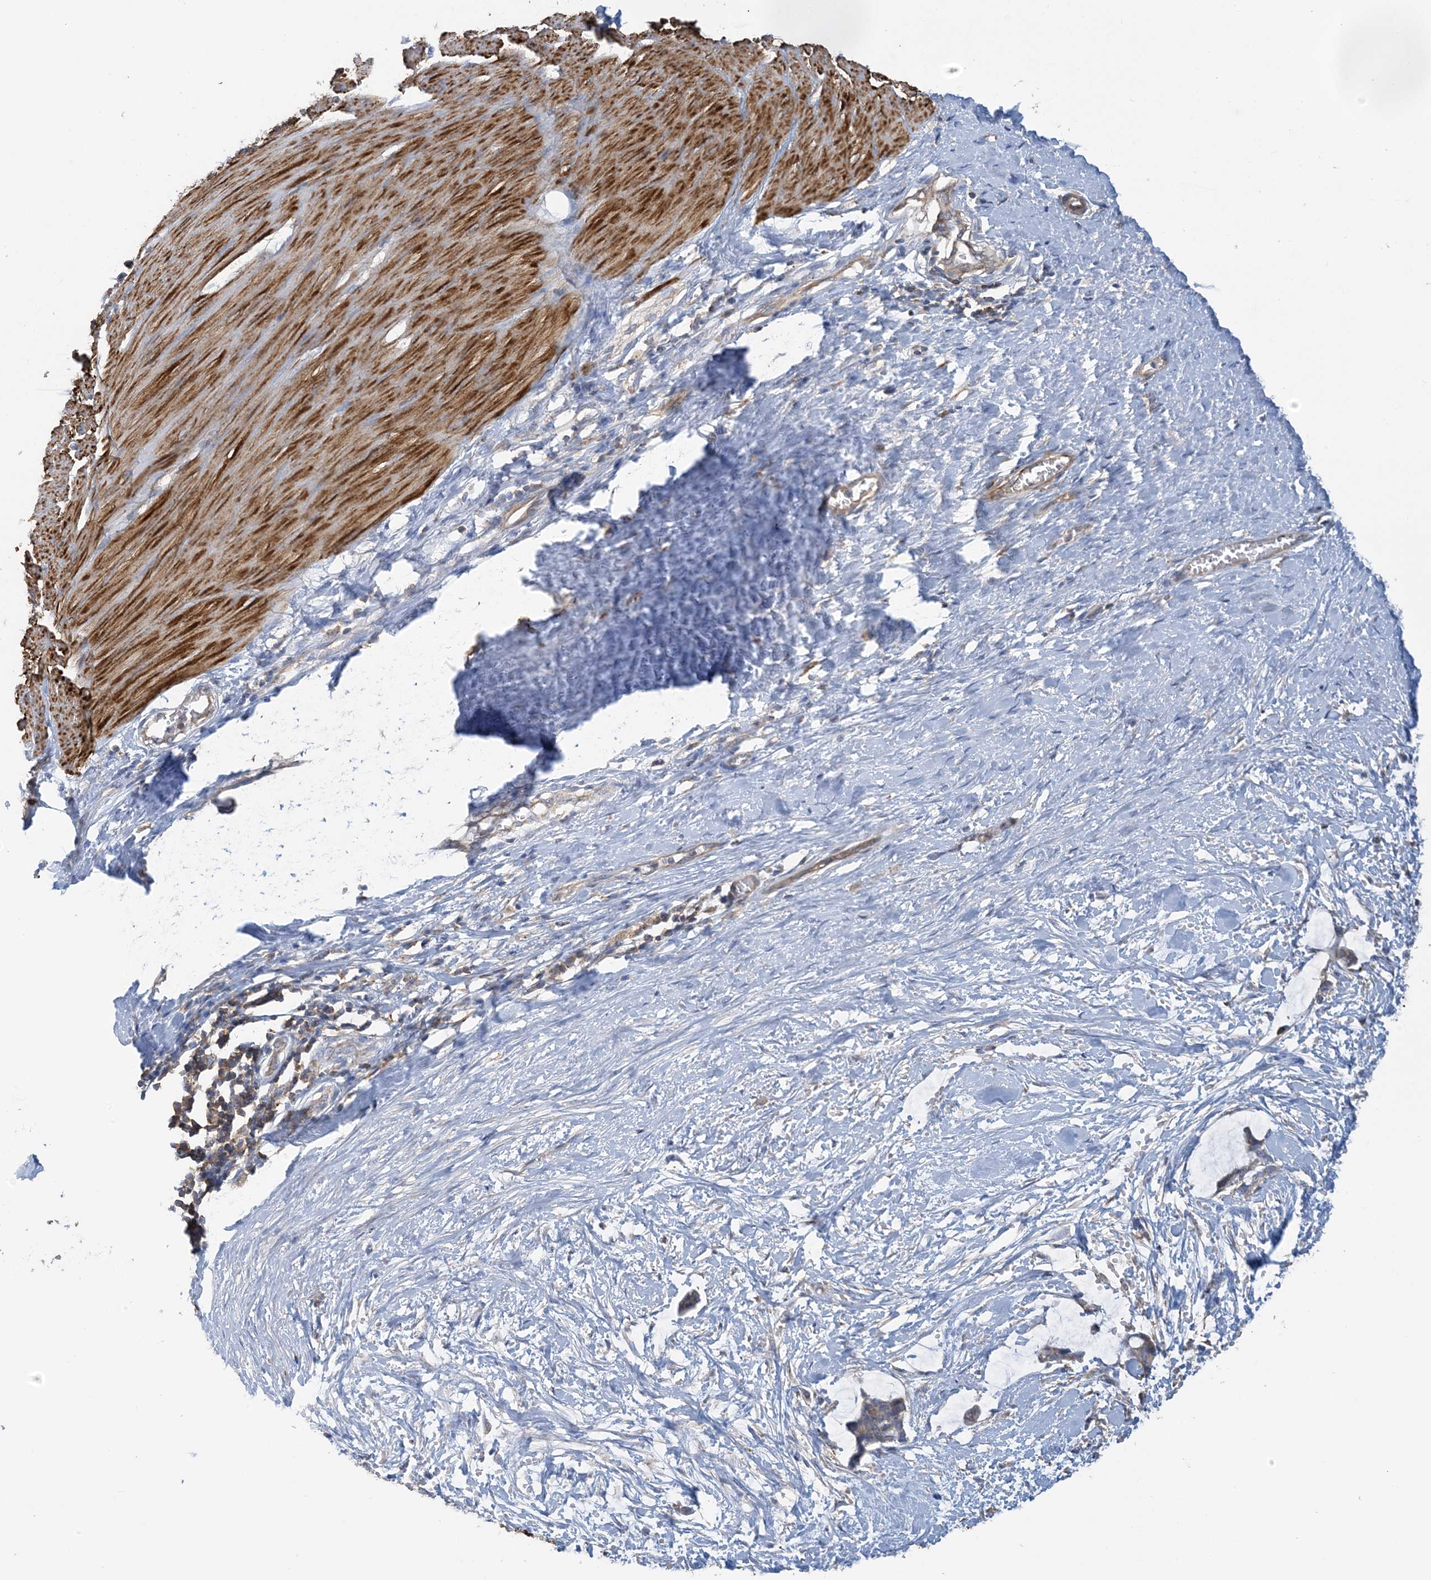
{"staining": {"intensity": "strong", "quantity": ">75%", "location": "cytoplasmic/membranous"}, "tissue": "smooth muscle", "cell_type": "Smooth muscle cells", "image_type": "normal", "snomed": [{"axis": "morphology", "description": "Normal tissue, NOS"}, {"axis": "morphology", "description": "Adenocarcinoma, NOS"}, {"axis": "topography", "description": "Colon"}, {"axis": "topography", "description": "Peripheral nerve tissue"}], "caption": "Smooth muscle cells show strong cytoplasmic/membranous positivity in approximately >75% of cells in benign smooth muscle.", "gene": "CALHM5", "patient": {"sex": "male", "age": 14}}